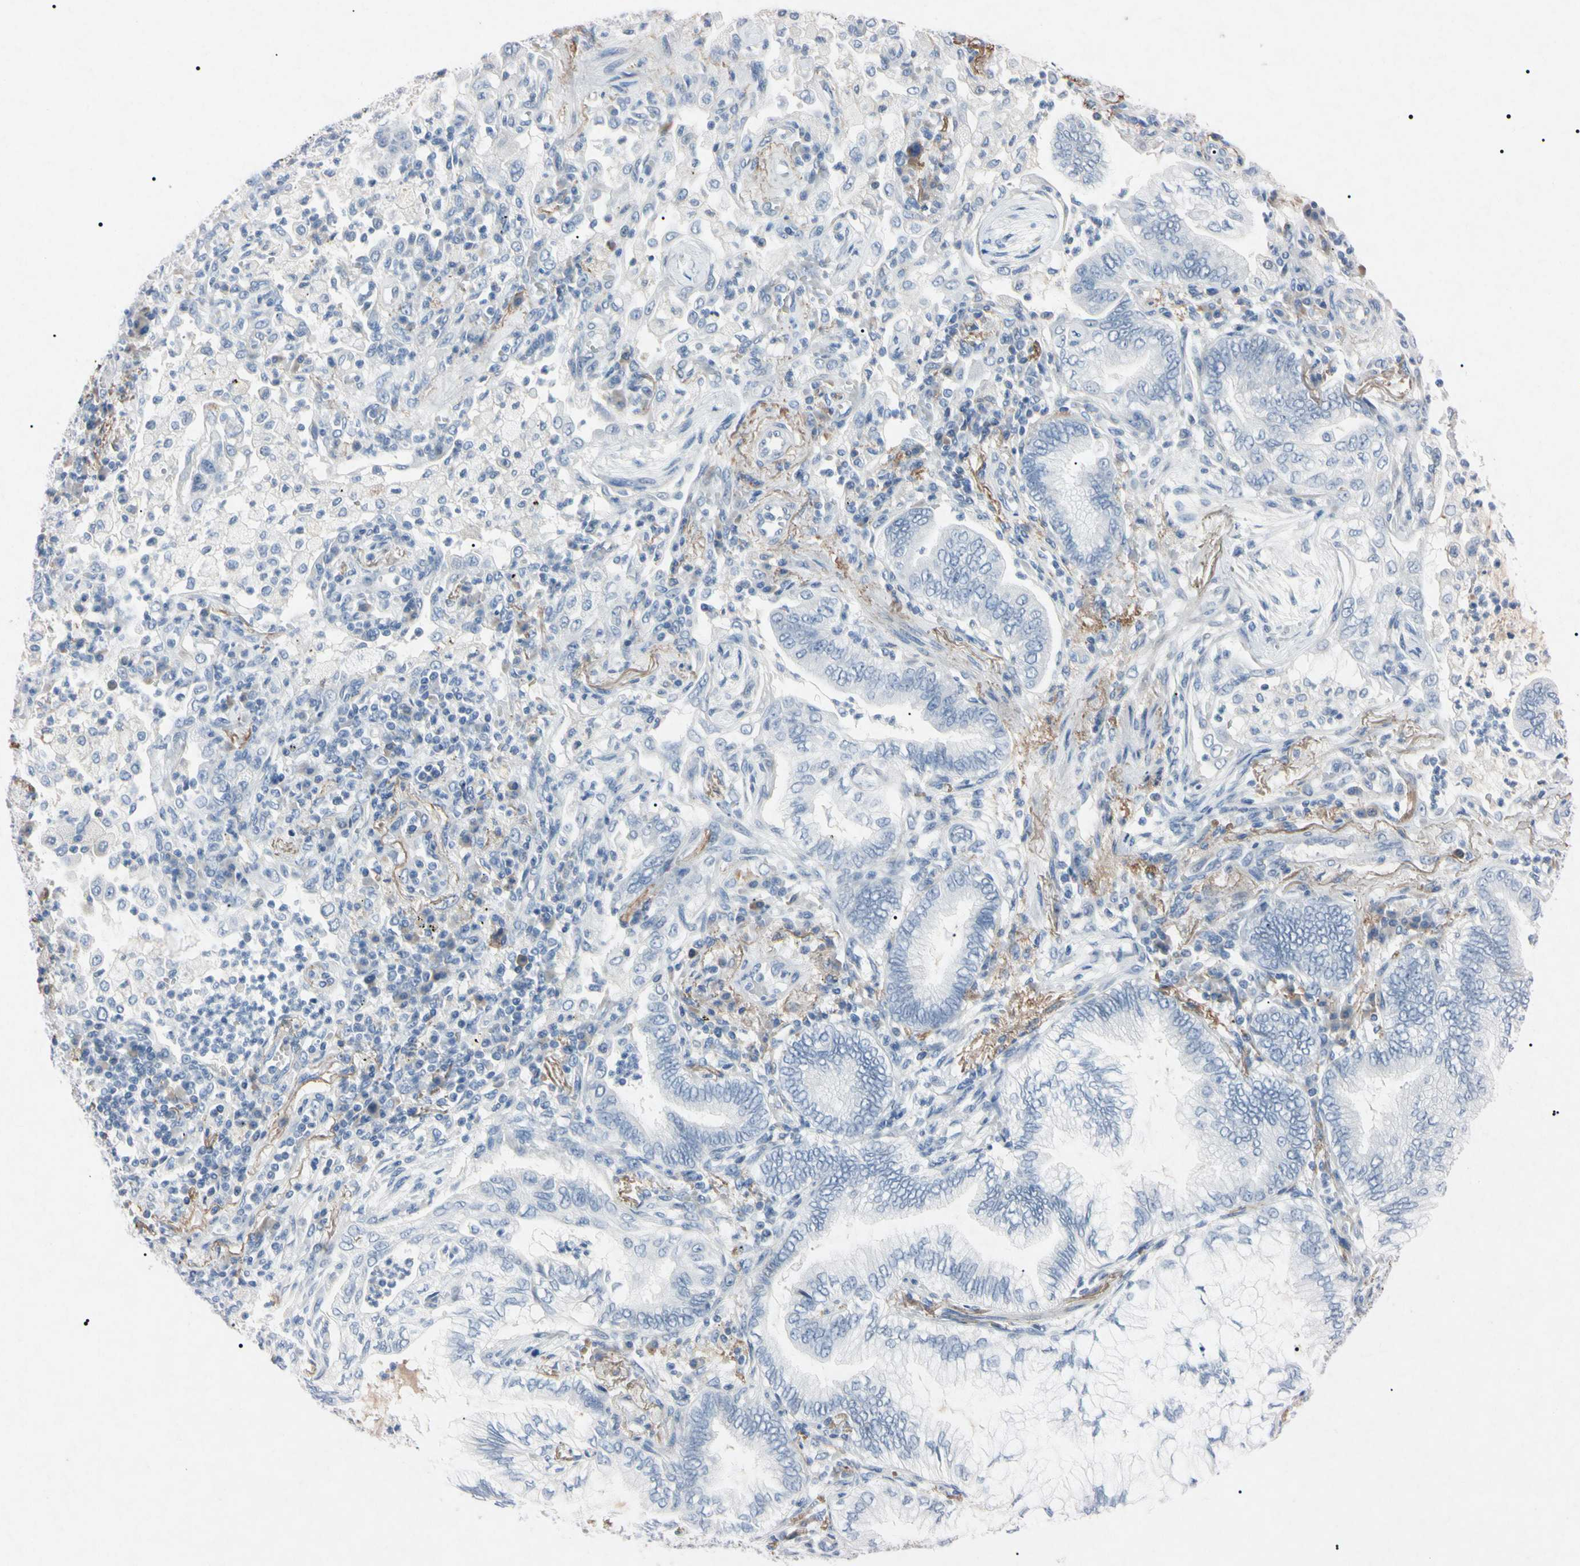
{"staining": {"intensity": "negative", "quantity": "none", "location": "none"}, "tissue": "lung cancer", "cell_type": "Tumor cells", "image_type": "cancer", "snomed": [{"axis": "morphology", "description": "Normal tissue, NOS"}, {"axis": "morphology", "description": "Adenocarcinoma, NOS"}, {"axis": "topography", "description": "Bronchus"}, {"axis": "topography", "description": "Lung"}], "caption": "An IHC micrograph of lung cancer (adenocarcinoma) is shown. There is no staining in tumor cells of lung cancer (adenocarcinoma). Nuclei are stained in blue.", "gene": "ELN", "patient": {"sex": "female", "age": 70}}